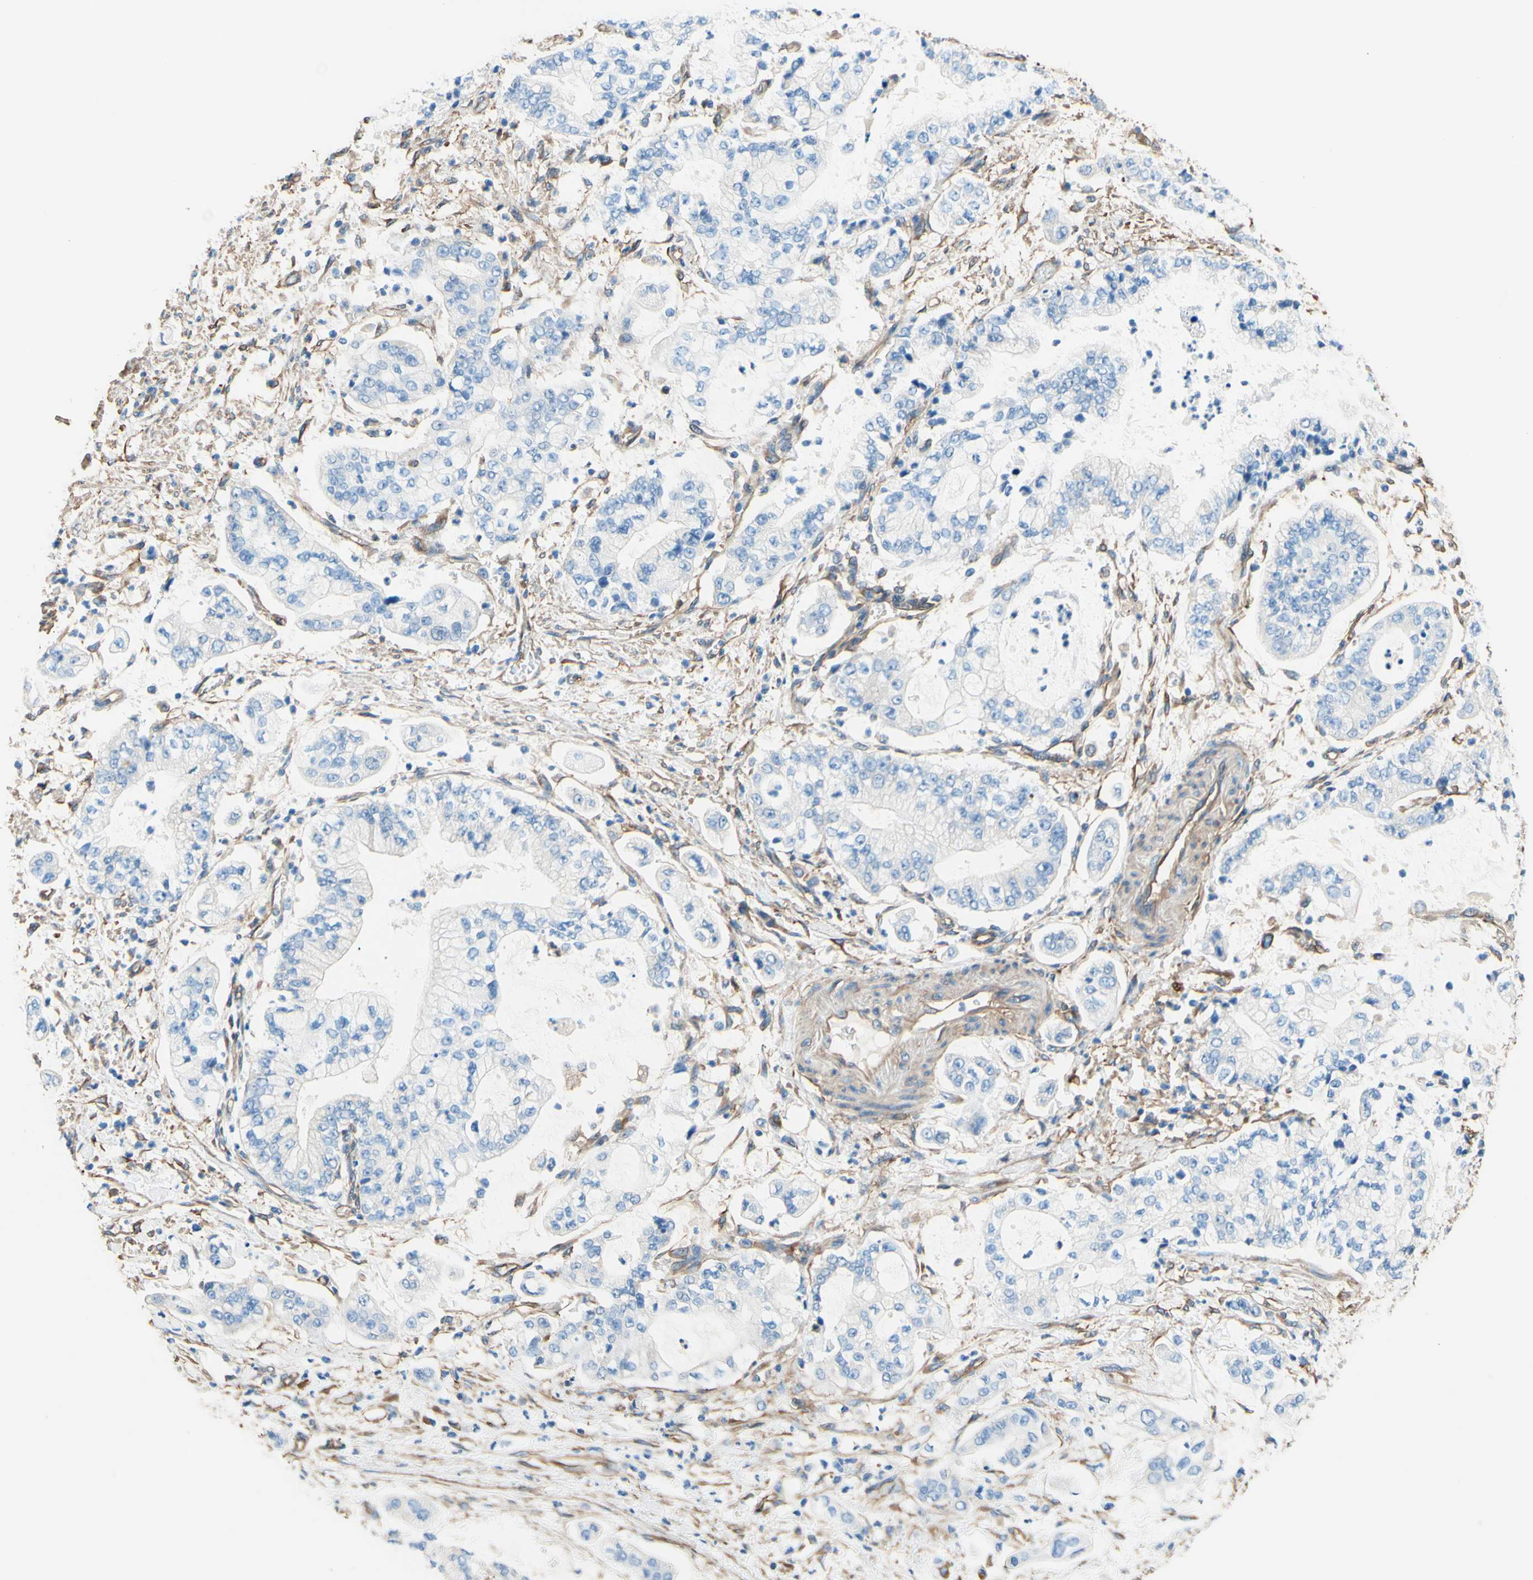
{"staining": {"intensity": "negative", "quantity": "none", "location": "none"}, "tissue": "stomach cancer", "cell_type": "Tumor cells", "image_type": "cancer", "snomed": [{"axis": "morphology", "description": "Adenocarcinoma, NOS"}, {"axis": "topography", "description": "Stomach"}], "caption": "The histopathology image displays no significant positivity in tumor cells of stomach cancer (adenocarcinoma). (DAB immunohistochemistry, high magnification).", "gene": "DPYSL3", "patient": {"sex": "male", "age": 76}}